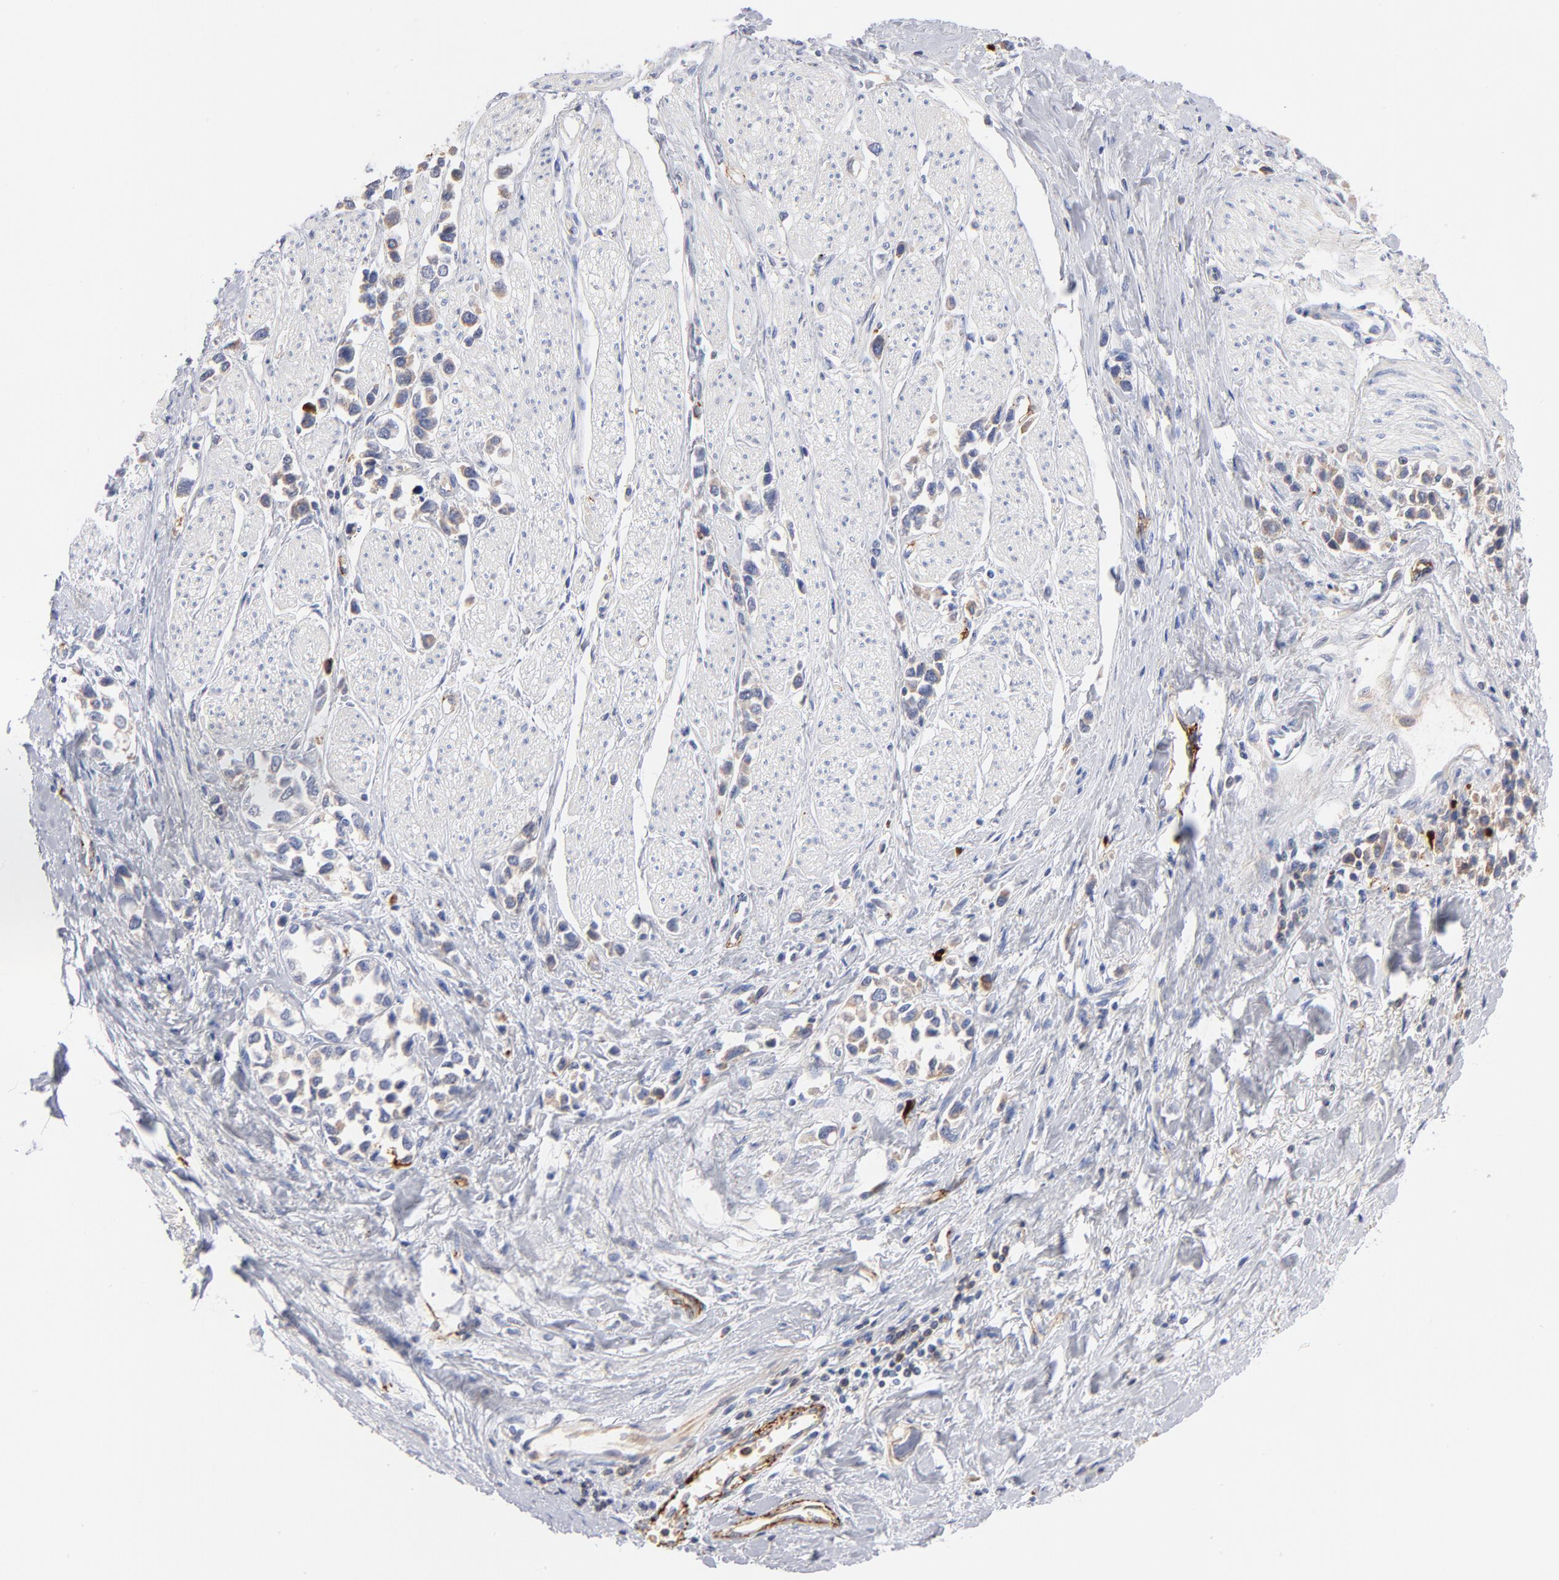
{"staining": {"intensity": "negative", "quantity": "none", "location": "none"}, "tissue": "stomach cancer", "cell_type": "Tumor cells", "image_type": "cancer", "snomed": [{"axis": "morphology", "description": "Adenocarcinoma, NOS"}, {"axis": "topography", "description": "Stomach, upper"}], "caption": "Tumor cells are negative for brown protein staining in stomach cancer (adenocarcinoma).", "gene": "PLAT", "patient": {"sex": "male", "age": 76}}